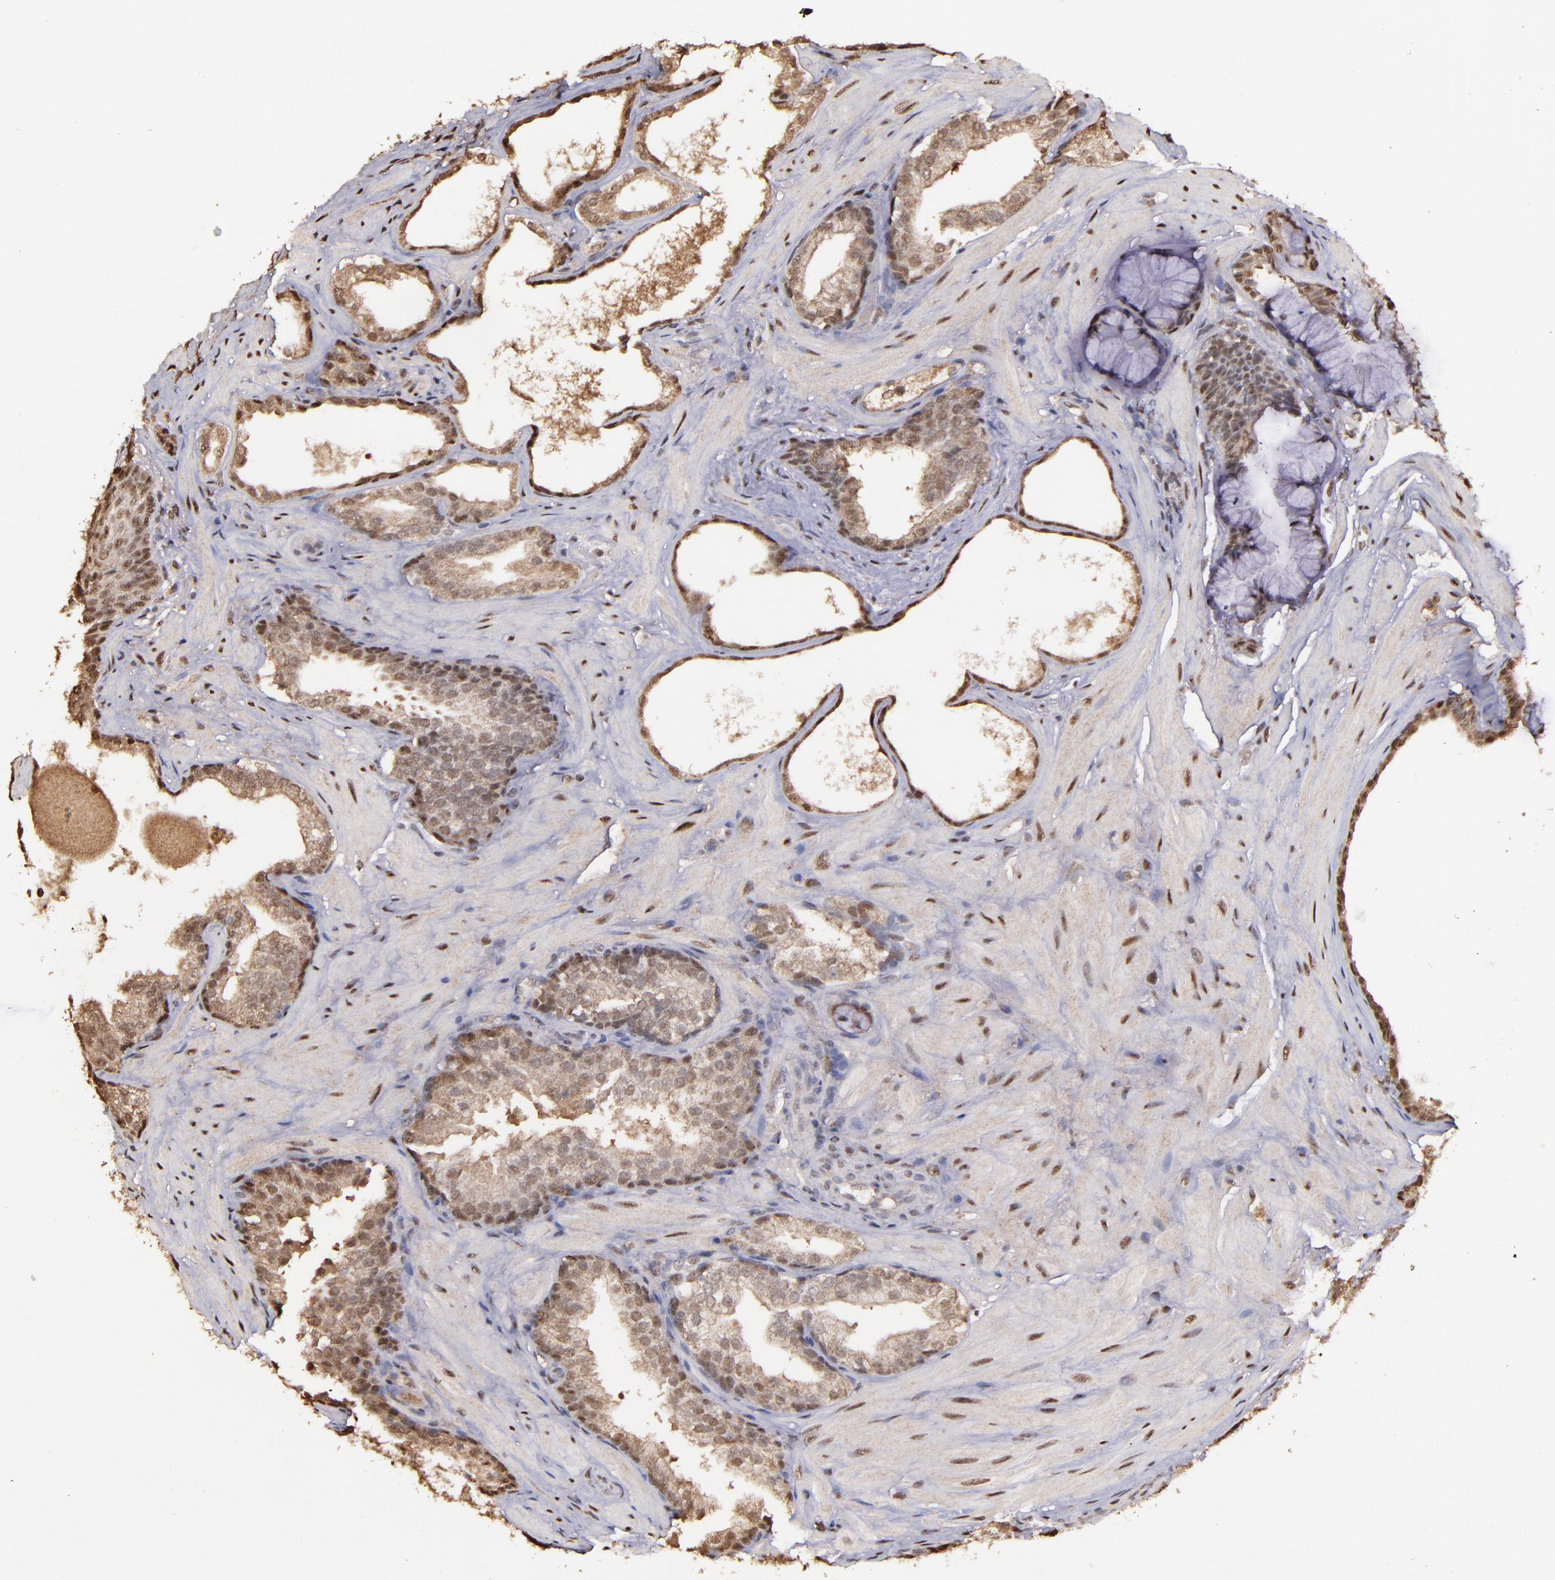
{"staining": {"intensity": "weak", "quantity": "25%-75%", "location": "cytoplasmic/membranous,nuclear"}, "tissue": "prostate cancer", "cell_type": "Tumor cells", "image_type": "cancer", "snomed": [{"axis": "morphology", "description": "Adenocarcinoma, Low grade"}, {"axis": "topography", "description": "Prostate"}], "caption": "Prostate cancer was stained to show a protein in brown. There is low levels of weak cytoplasmic/membranous and nuclear staining in about 25%-75% of tumor cells.", "gene": "SERPINF2", "patient": {"sex": "male", "age": 69}}